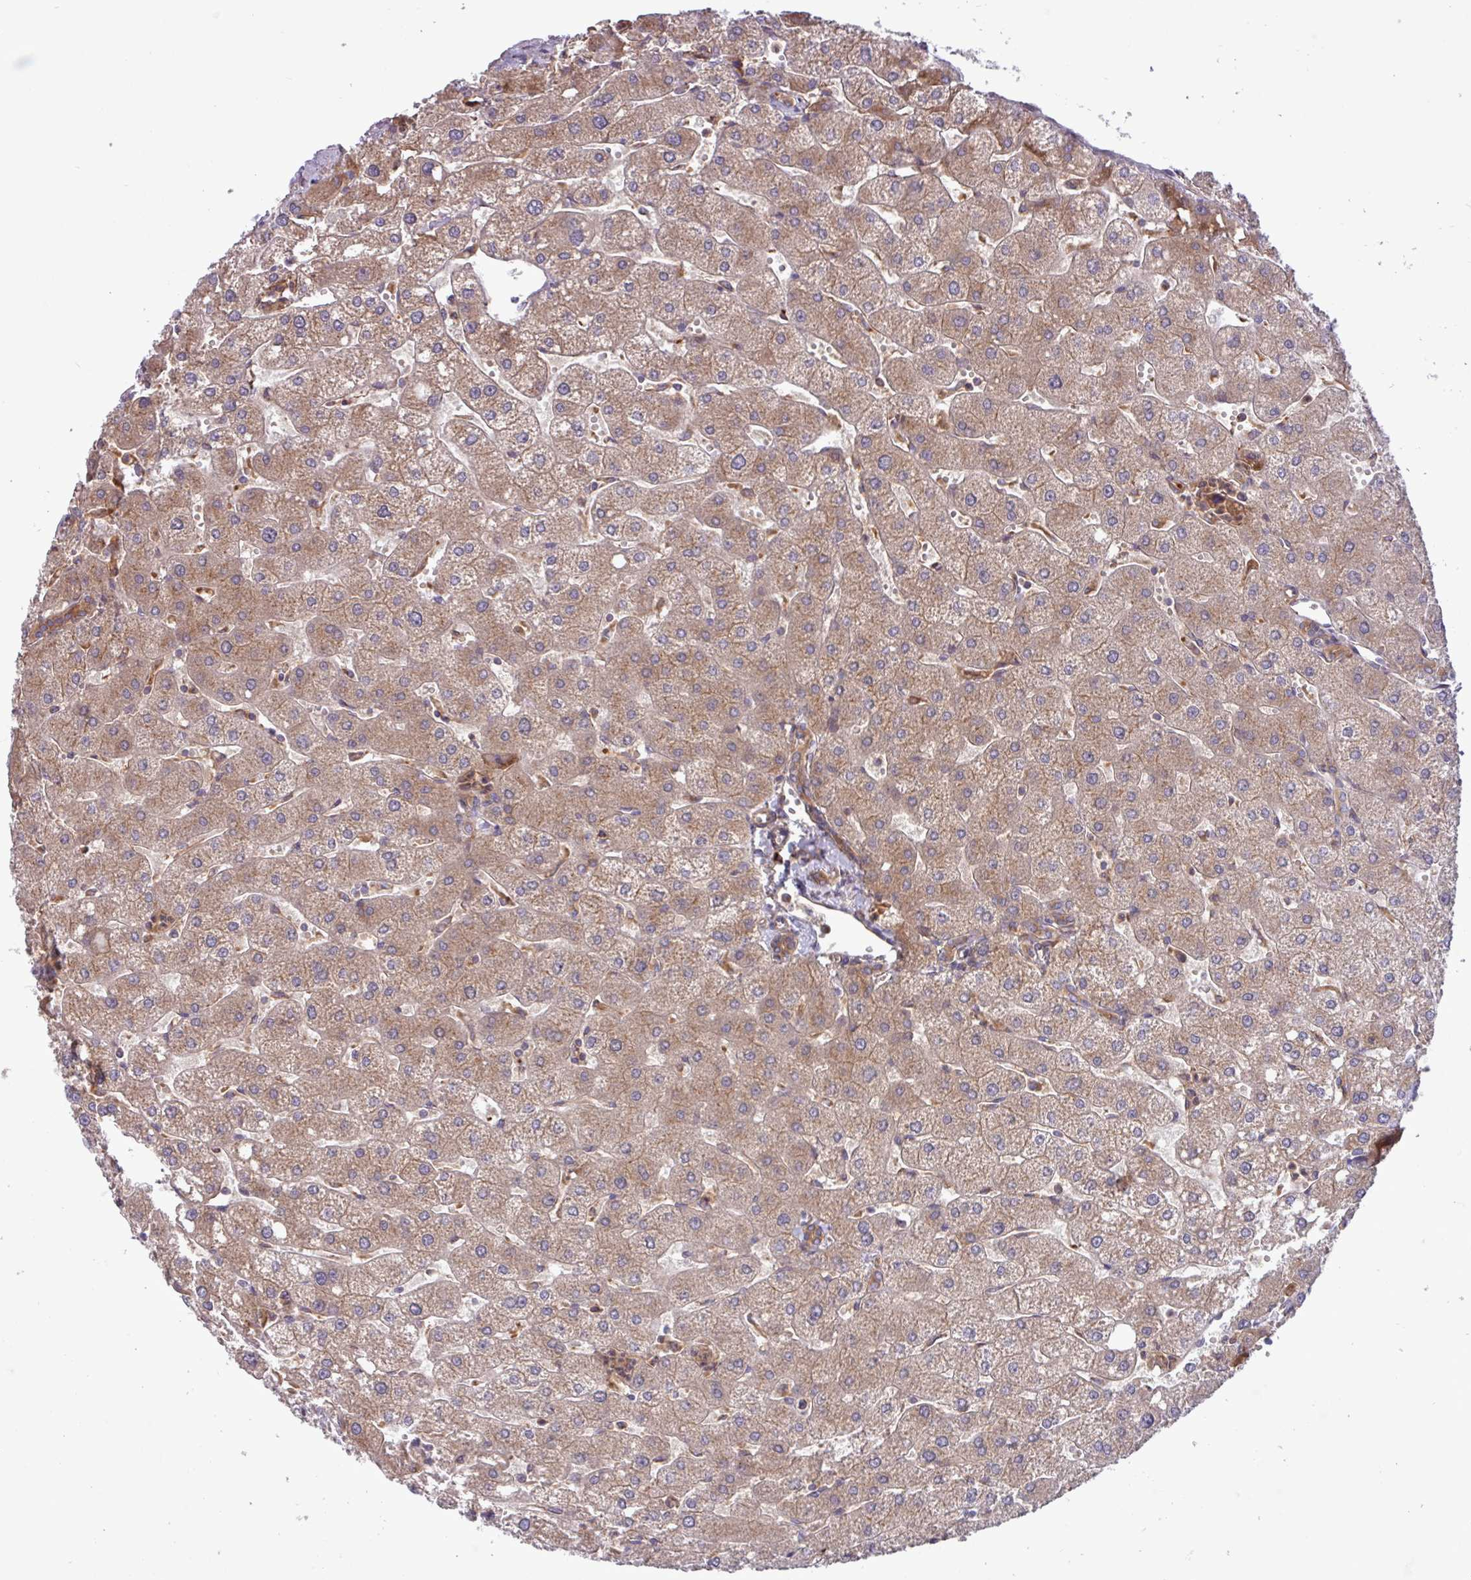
{"staining": {"intensity": "moderate", "quantity": ">75%", "location": "cytoplasmic/membranous"}, "tissue": "liver", "cell_type": "Cholangiocytes", "image_type": "normal", "snomed": [{"axis": "morphology", "description": "Normal tissue, NOS"}, {"axis": "topography", "description": "Liver"}], "caption": "The image demonstrates a brown stain indicating the presence of a protein in the cytoplasmic/membranous of cholangiocytes in liver. (DAB IHC with brightfield microscopy, high magnification).", "gene": "RAB19", "patient": {"sex": "male", "age": 67}}